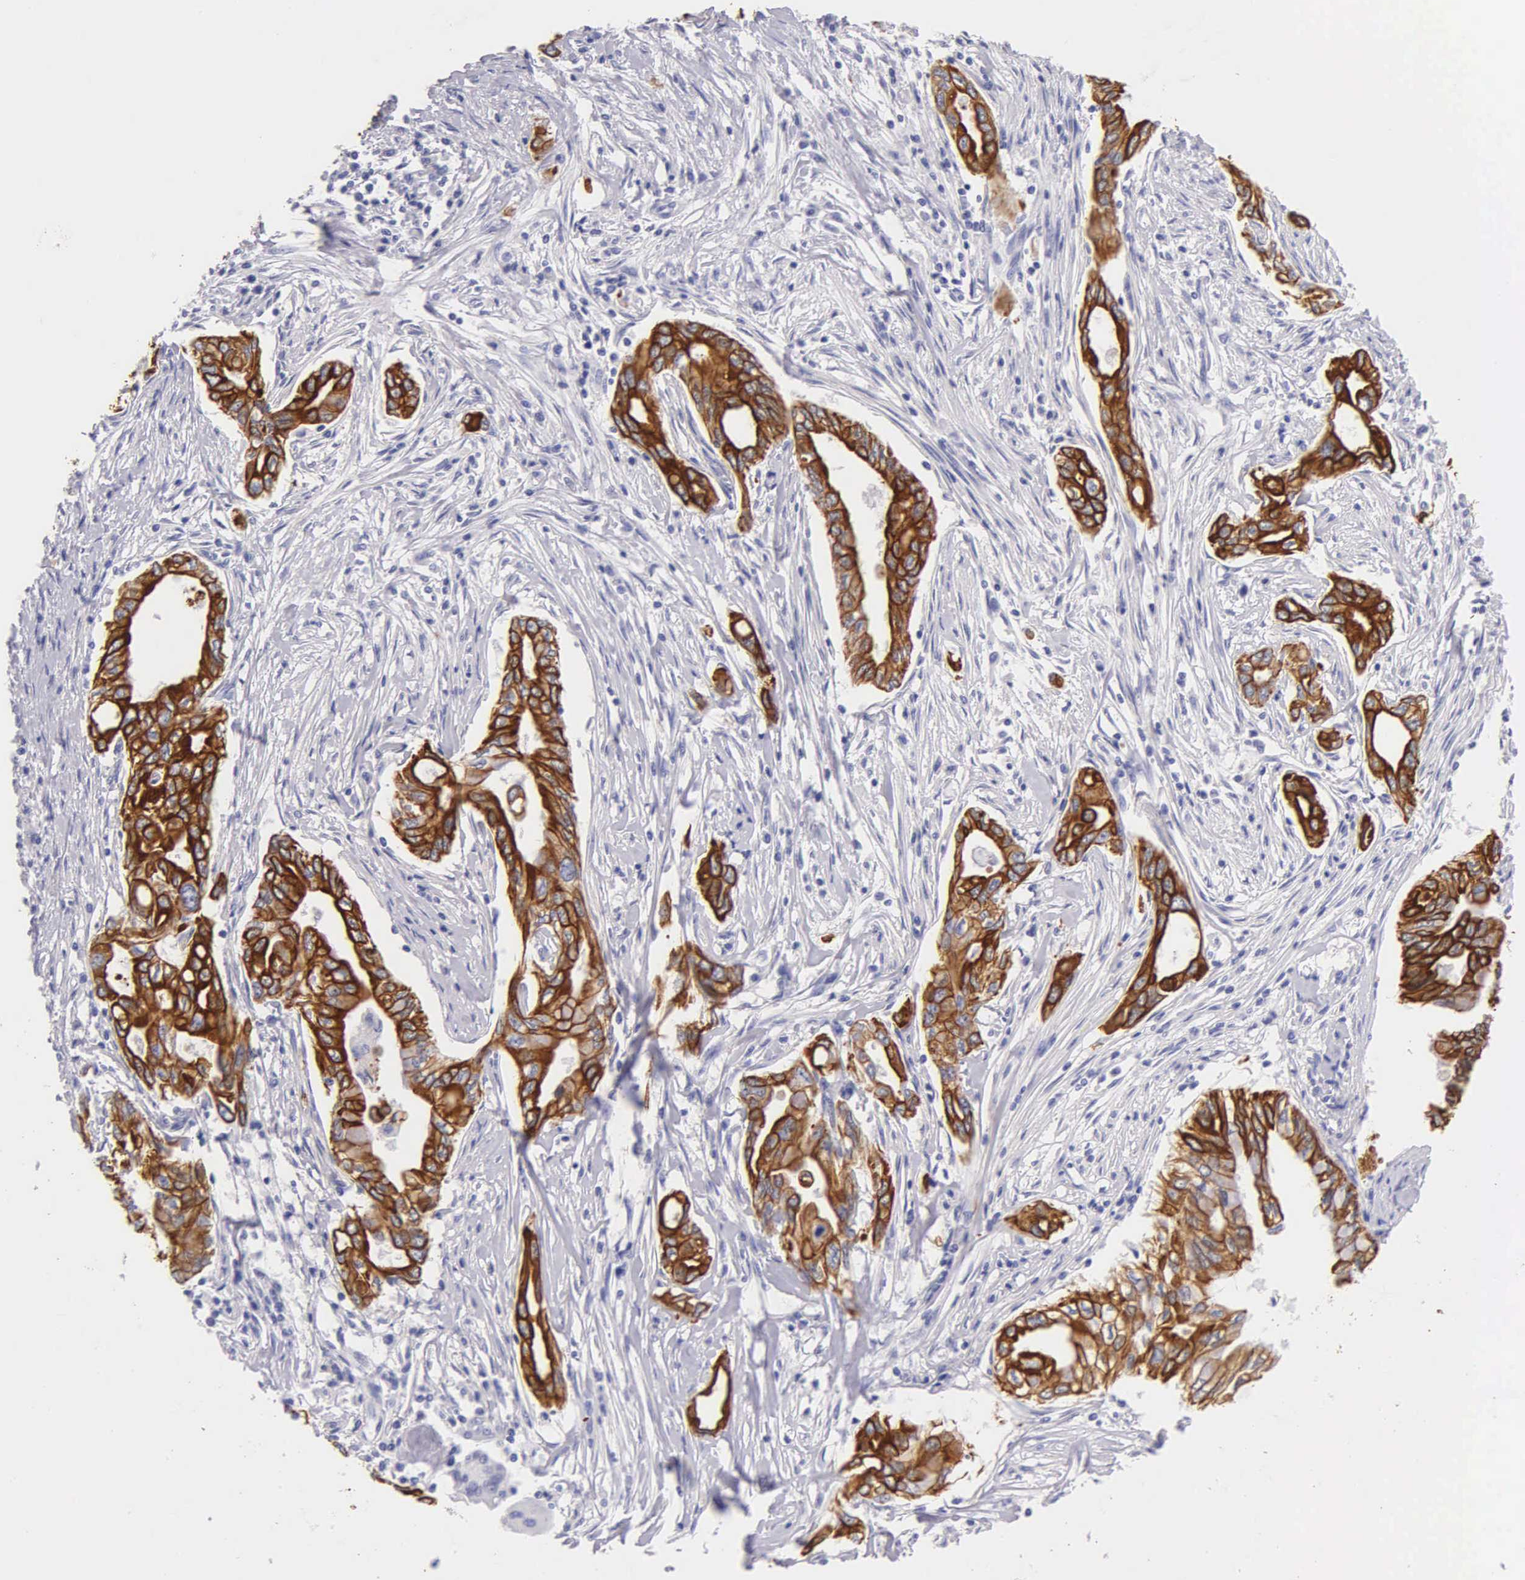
{"staining": {"intensity": "strong", "quantity": ">75%", "location": "cytoplasmic/membranous"}, "tissue": "pancreatic cancer", "cell_type": "Tumor cells", "image_type": "cancer", "snomed": [{"axis": "morphology", "description": "Adenocarcinoma, NOS"}, {"axis": "topography", "description": "Pancreas"}], "caption": "Pancreatic cancer stained for a protein (brown) shows strong cytoplasmic/membranous positive positivity in about >75% of tumor cells.", "gene": "KRT17", "patient": {"sex": "female", "age": 57}}